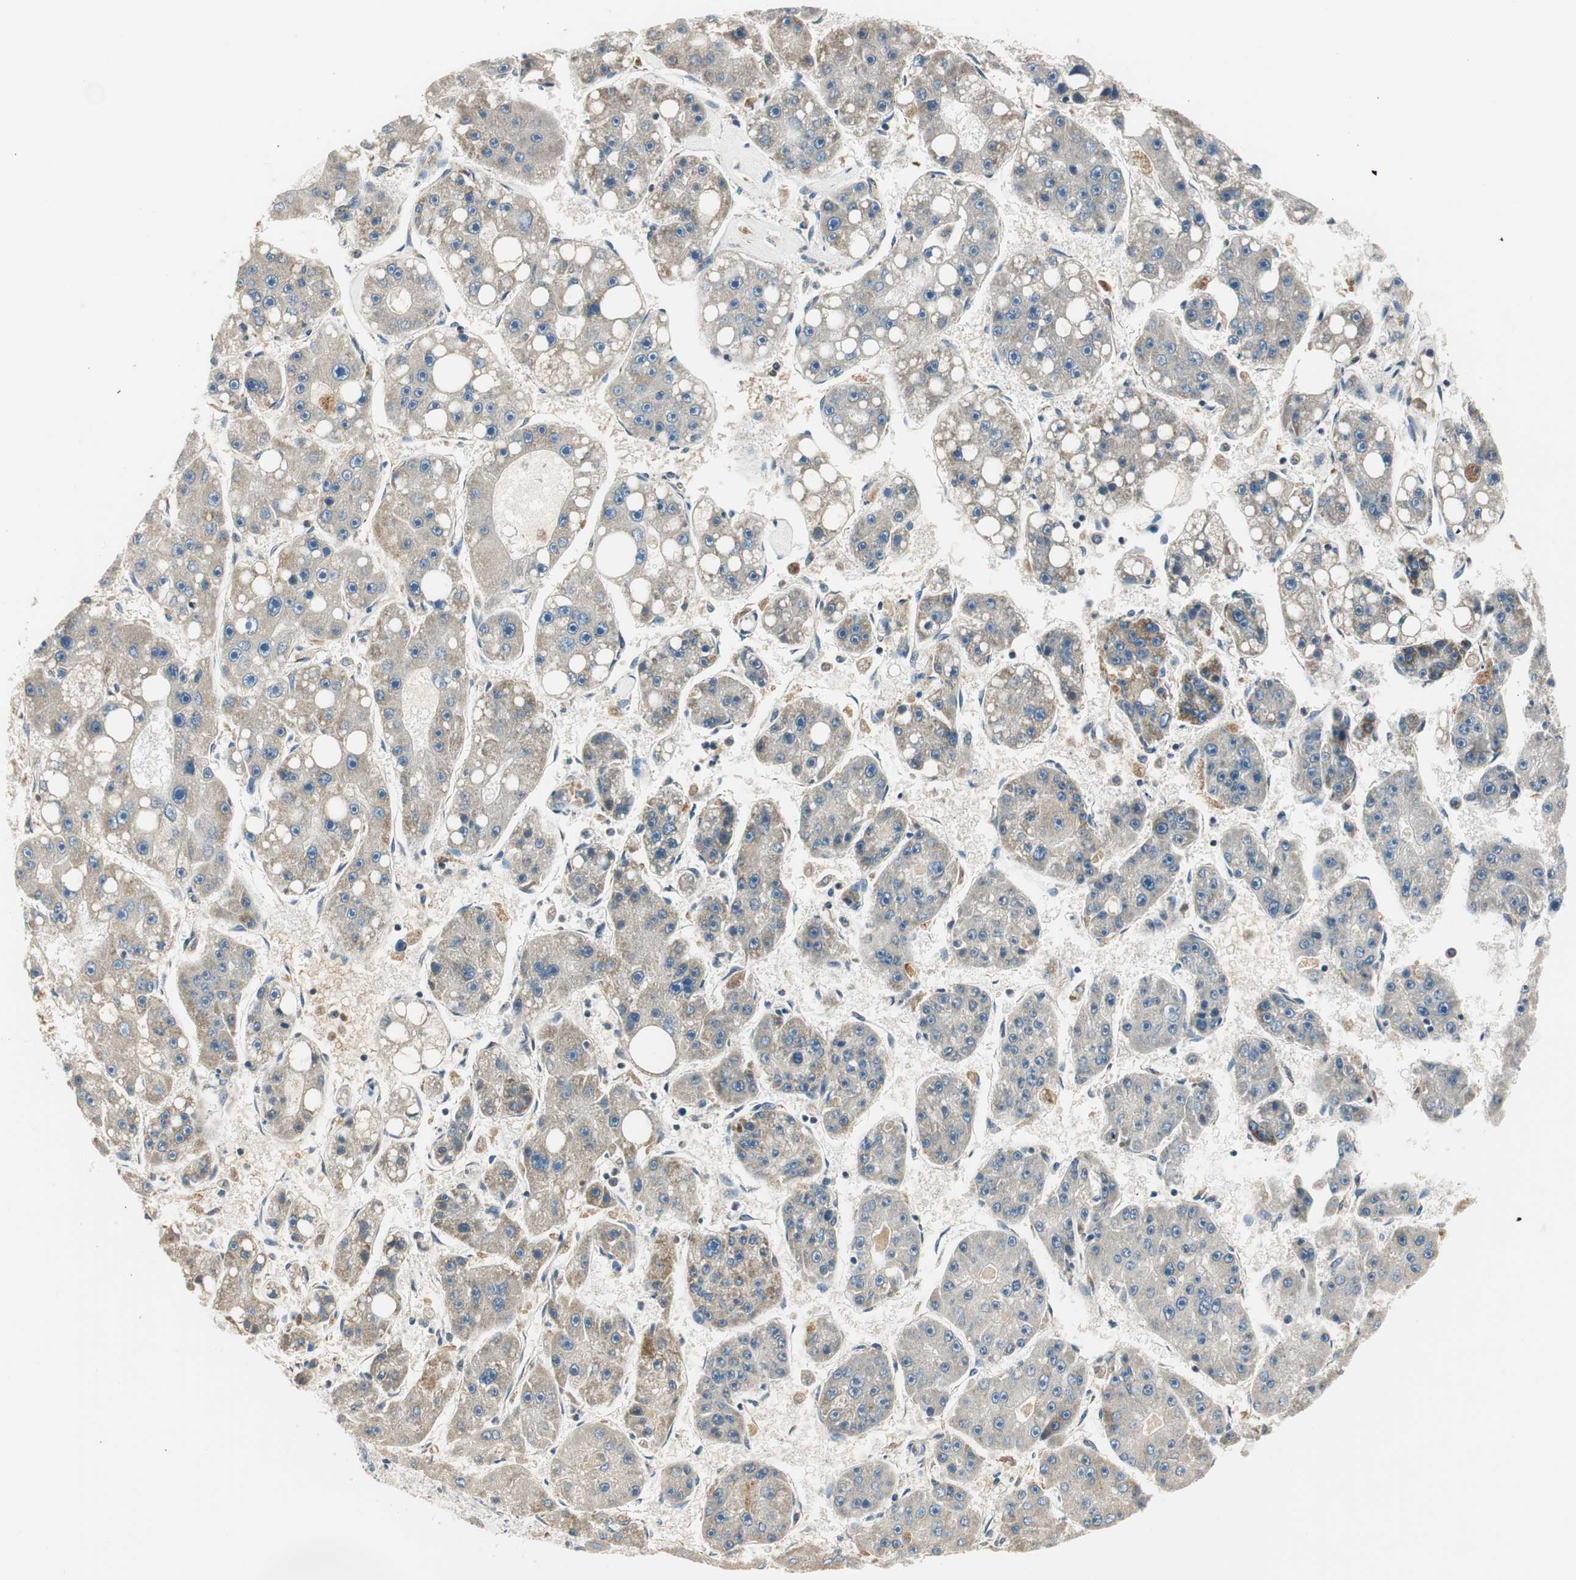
{"staining": {"intensity": "negative", "quantity": "none", "location": "none"}, "tissue": "liver cancer", "cell_type": "Tumor cells", "image_type": "cancer", "snomed": [{"axis": "morphology", "description": "Carcinoma, Hepatocellular, NOS"}, {"axis": "topography", "description": "Liver"}], "caption": "Immunohistochemistry of human liver hepatocellular carcinoma displays no expression in tumor cells.", "gene": "RORB", "patient": {"sex": "female", "age": 61}}